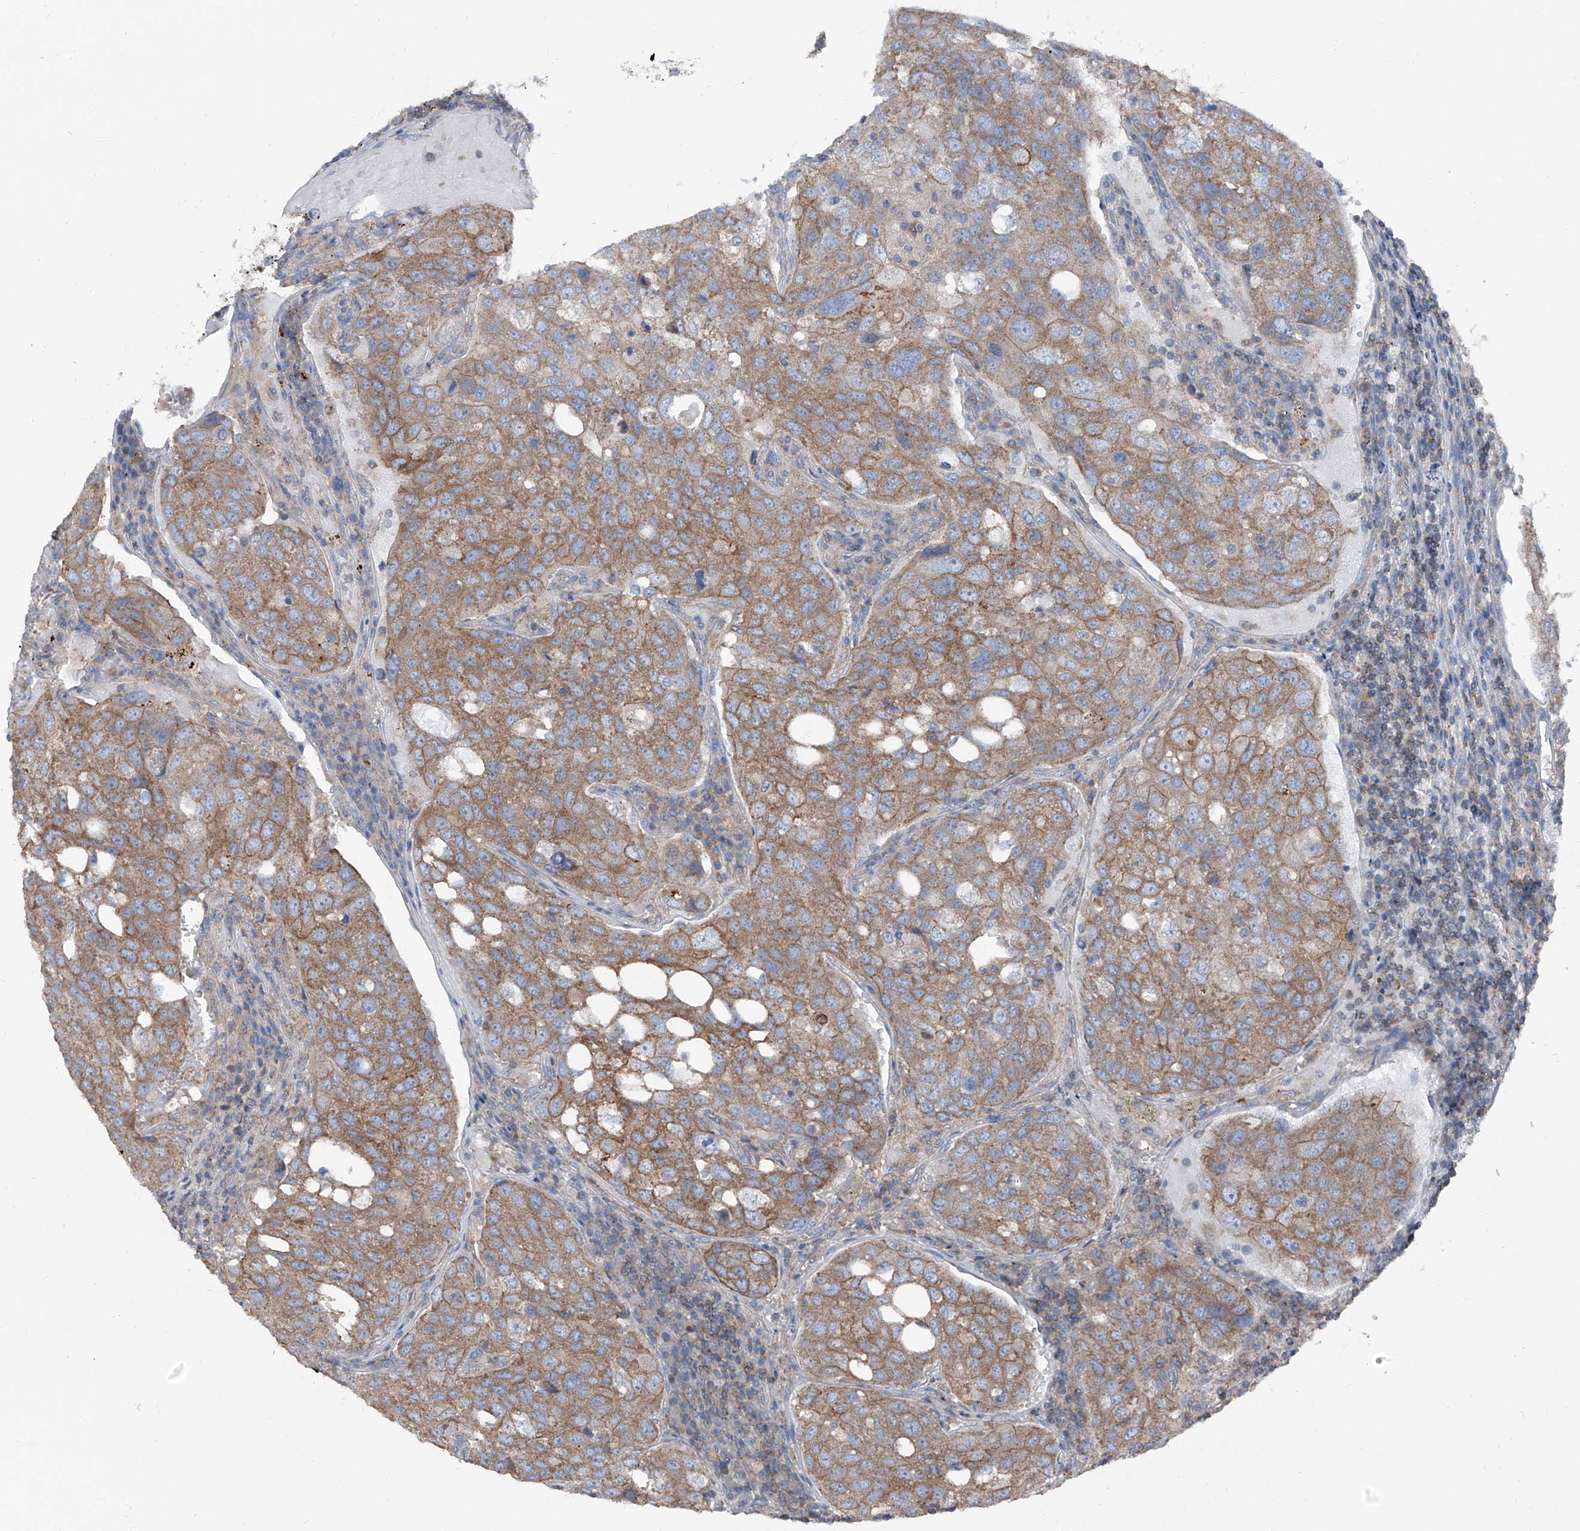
{"staining": {"intensity": "moderate", "quantity": ">75%", "location": "cytoplasmic/membranous"}, "tissue": "urothelial cancer", "cell_type": "Tumor cells", "image_type": "cancer", "snomed": [{"axis": "morphology", "description": "Urothelial carcinoma, High grade"}, {"axis": "topography", "description": "Lymph node"}, {"axis": "topography", "description": "Urinary bladder"}], "caption": "This is an image of immunohistochemistry (IHC) staining of urothelial carcinoma (high-grade), which shows moderate staining in the cytoplasmic/membranous of tumor cells.", "gene": "GPR142", "patient": {"sex": "male", "age": 51}}